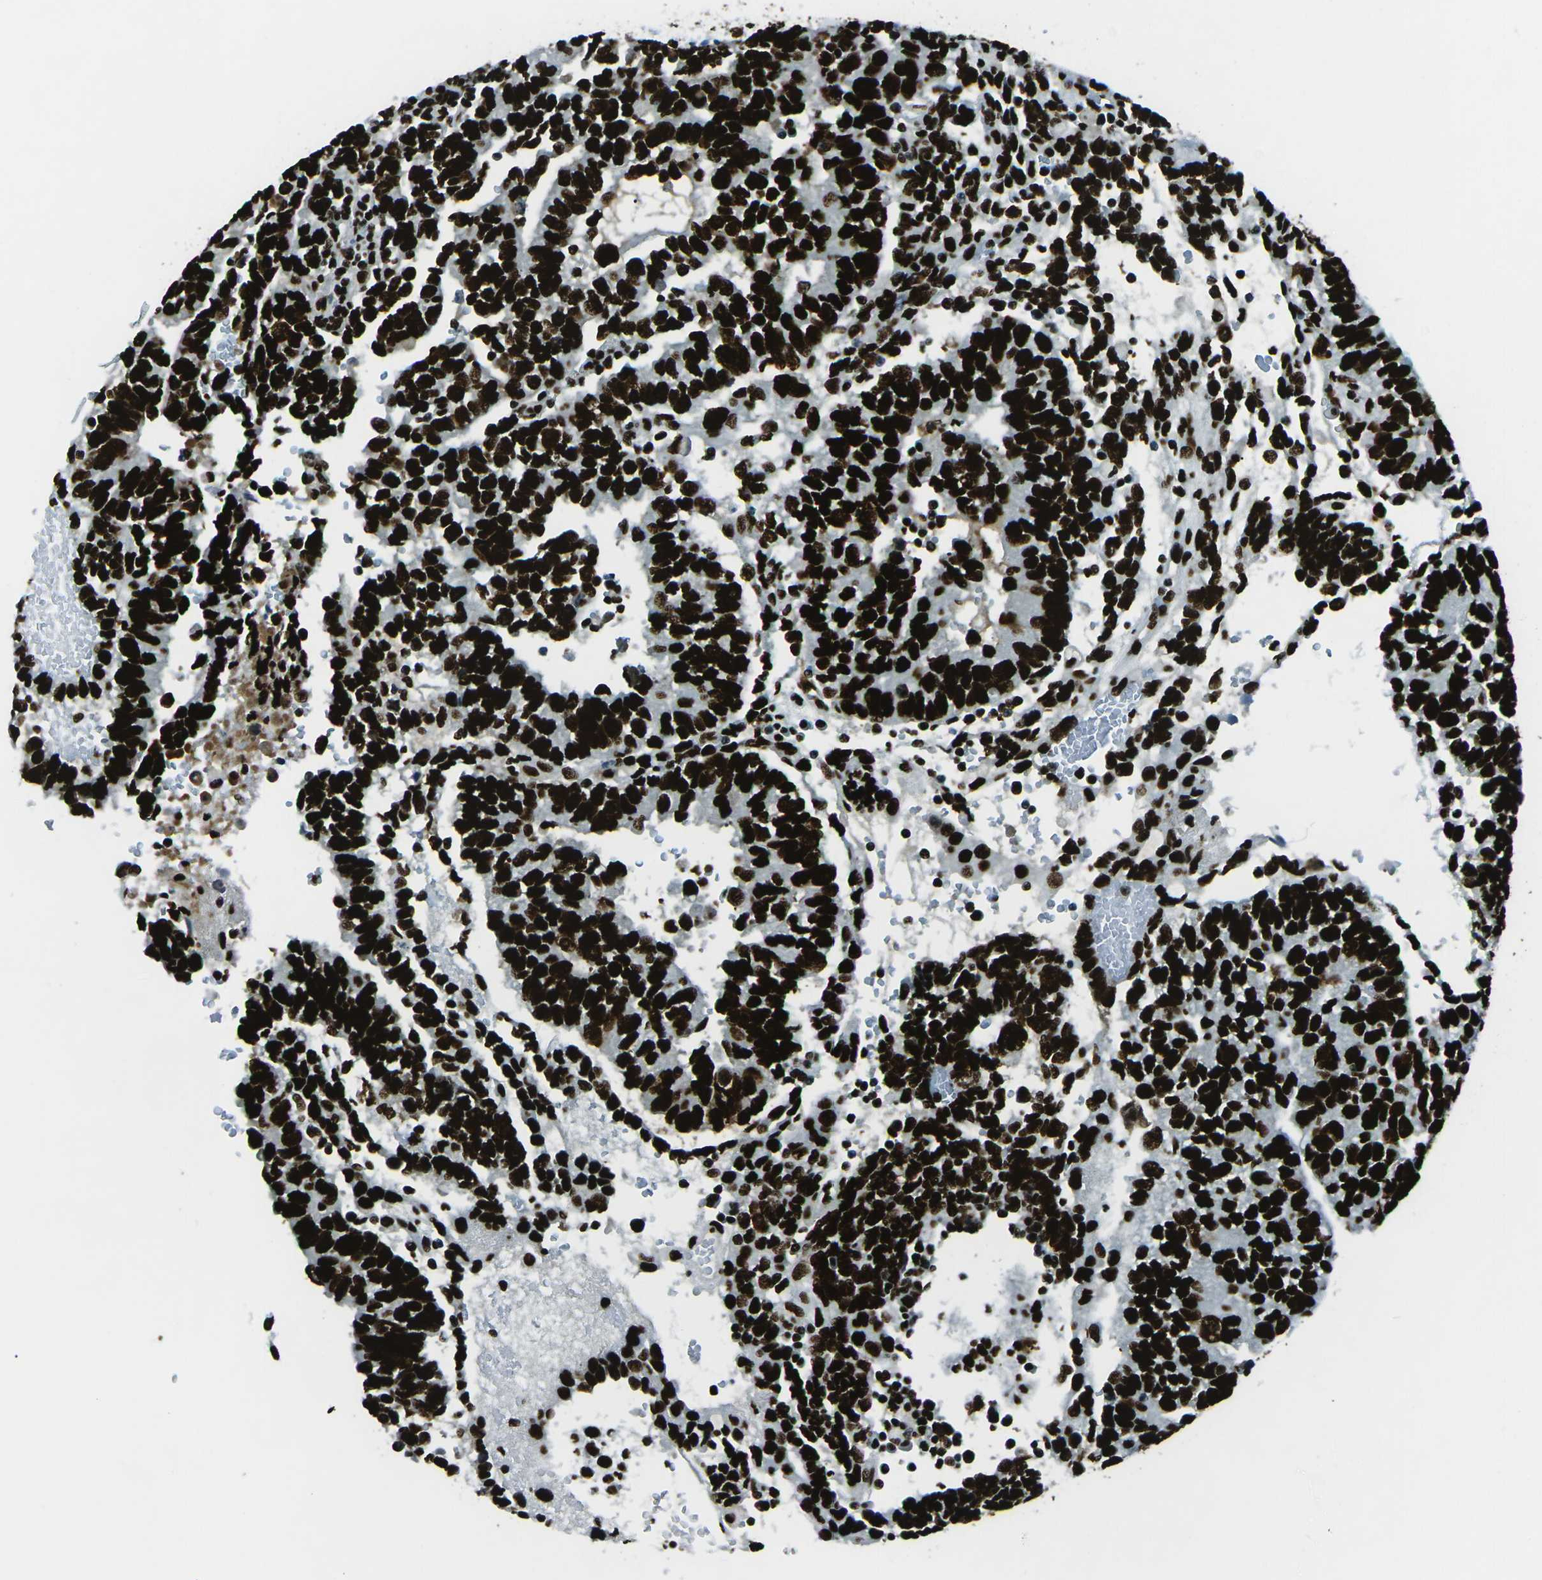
{"staining": {"intensity": "strong", "quantity": ">75%", "location": "nuclear"}, "tissue": "testis cancer", "cell_type": "Tumor cells", "image_type": "cancer", "snomed": [{"axis": "morphology", "description": "Seminoma, NOS"}, {"axis": "morphology", "description": "Carcinoma, Embryonal, NOS"}, {"axis": "topography", "description": "Testis"}], "caption": "This is a histology image of immunohistochemistry (IHC) staining of seminoma (testis), which shows strong positivity in the nuclear of tumor cells.", "gene": "HNRNPL", "patient": {"sex": "male", "age": 52}}